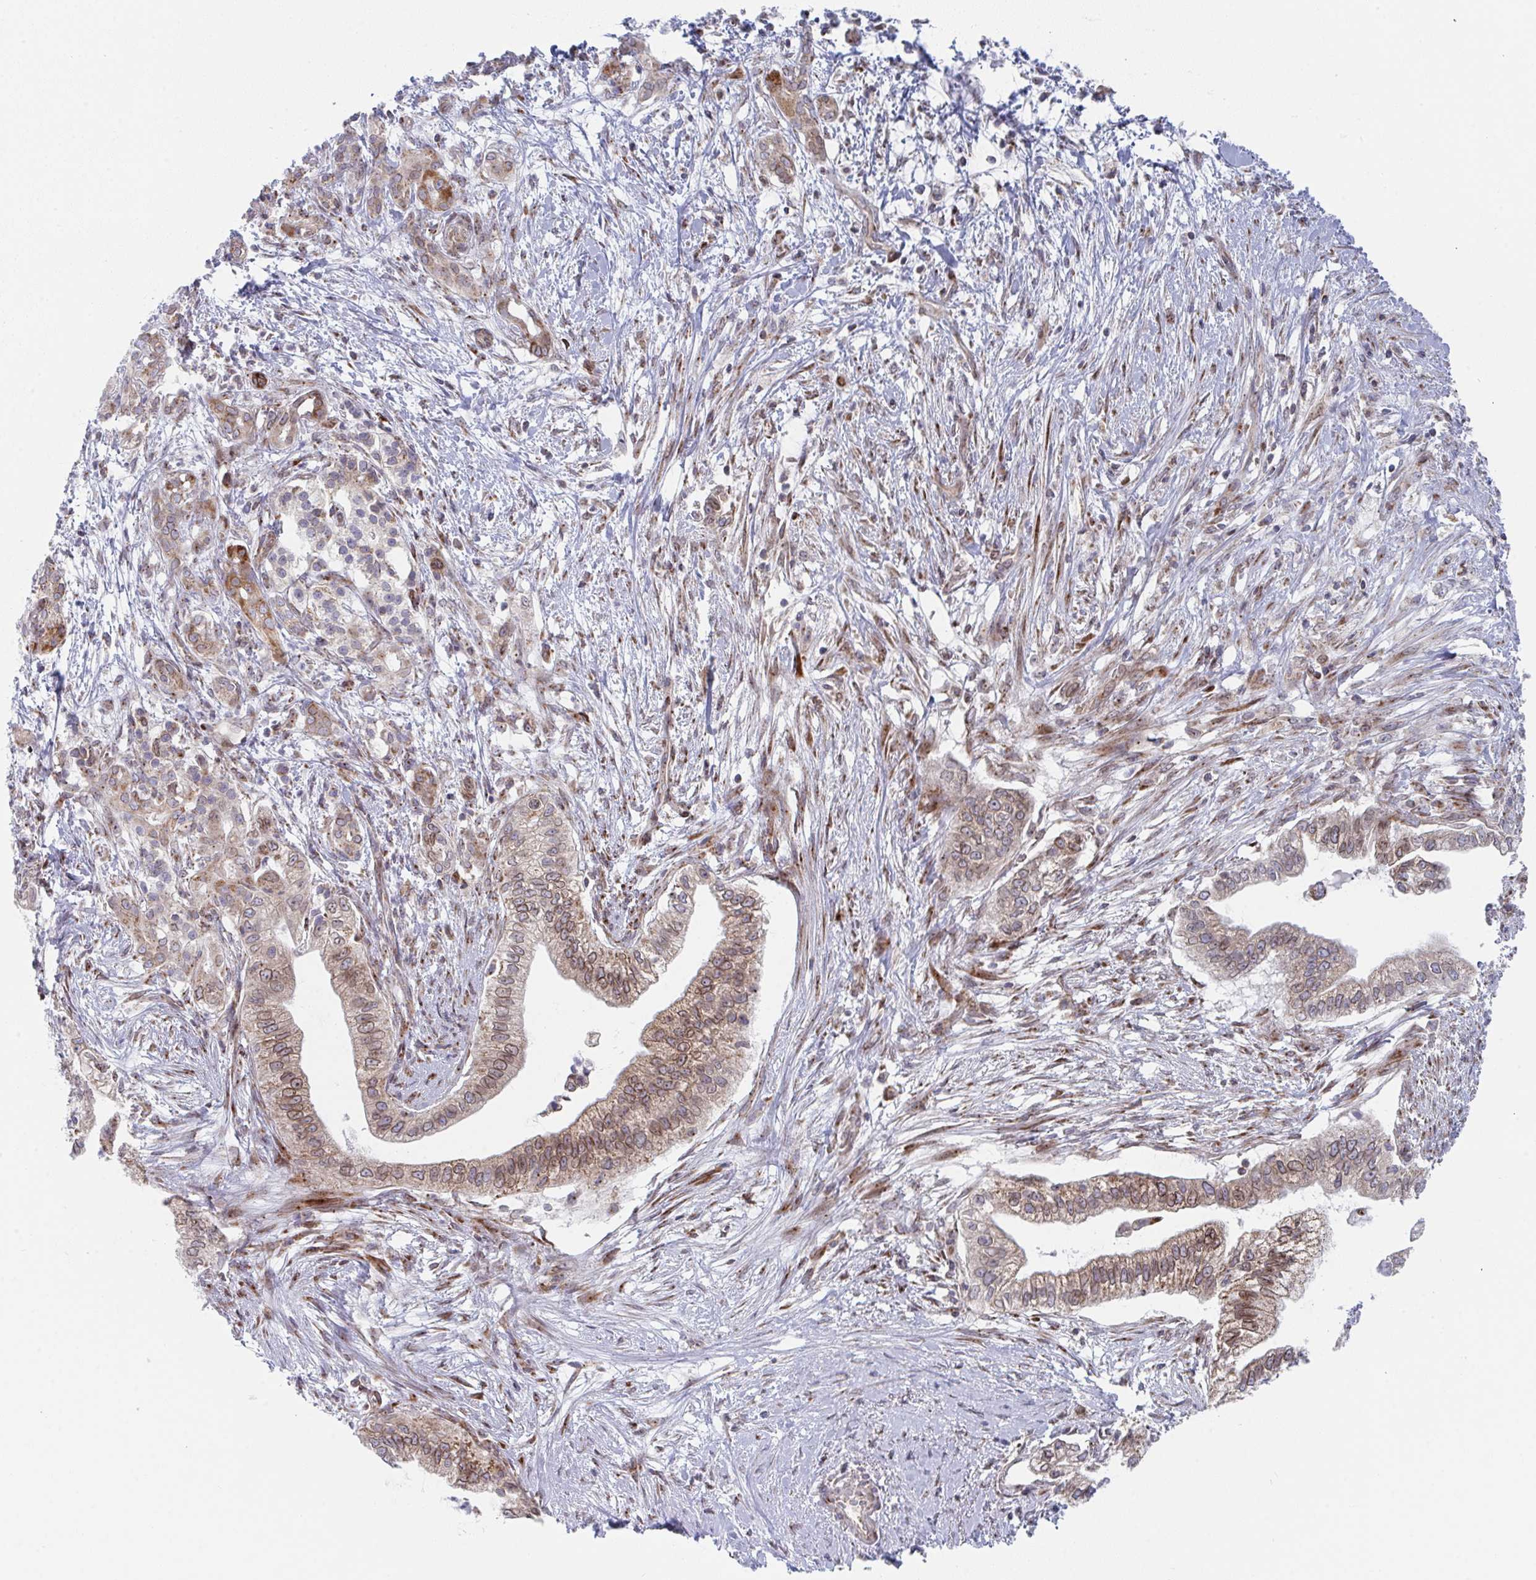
{"staining": {"intensity": "weak", "quantity": "25%-75%", "location": "cytoplasmic/membranous,nuclear"}, "tissue": "pancreatic cancer", "cell_type": "Tumor cells", "image_type": "cancer", "snomed": [{"axis": "morphology", "description": "Adenocarcinoma, NOS"}, {"axis": "topography", "description": "Pancreas"}], "caption": "Tumor cells exhibit low levels of weak cytoplasmic/membranous and nuclear expression in about 25%-75% of cells in human adenocarcinoma (pancreatic).", "gene": "PRKCH", "patient": {"sex": "male", "age": 70}}